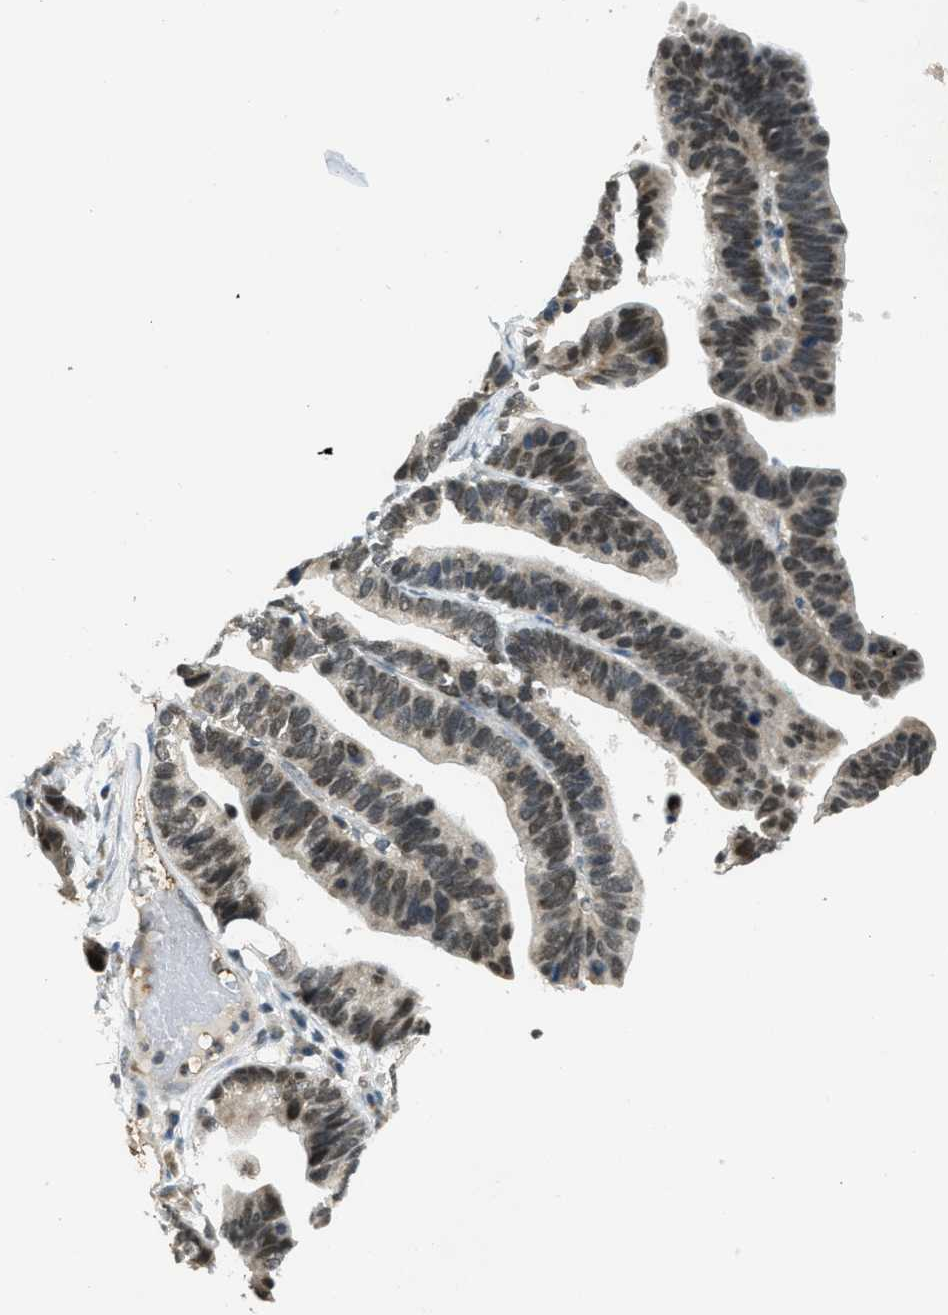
{"staining": {"intensity": "moderate", "quantity": ">75%", "location": "cytoplasmic/membranous,nuclear"}, "tissue": "ovarian cancer", "cell_type": "Tumor cells", "image_type": "cancer", "snomed": [{"axis": "morphology", "description": "Cystadenocarcinoma, serous, NOS"}, {"axis": "topography", "description": "Ovary"}], "caption": "This is a histology image of IHC staining of ovarian serous cystadenocarcinoma, which shows moderate positivity in the cytoplasmic/membranous and nuclear of tumor cells.", "gene": "TCF20", "patient": {"sex": "female", "age": 56}}